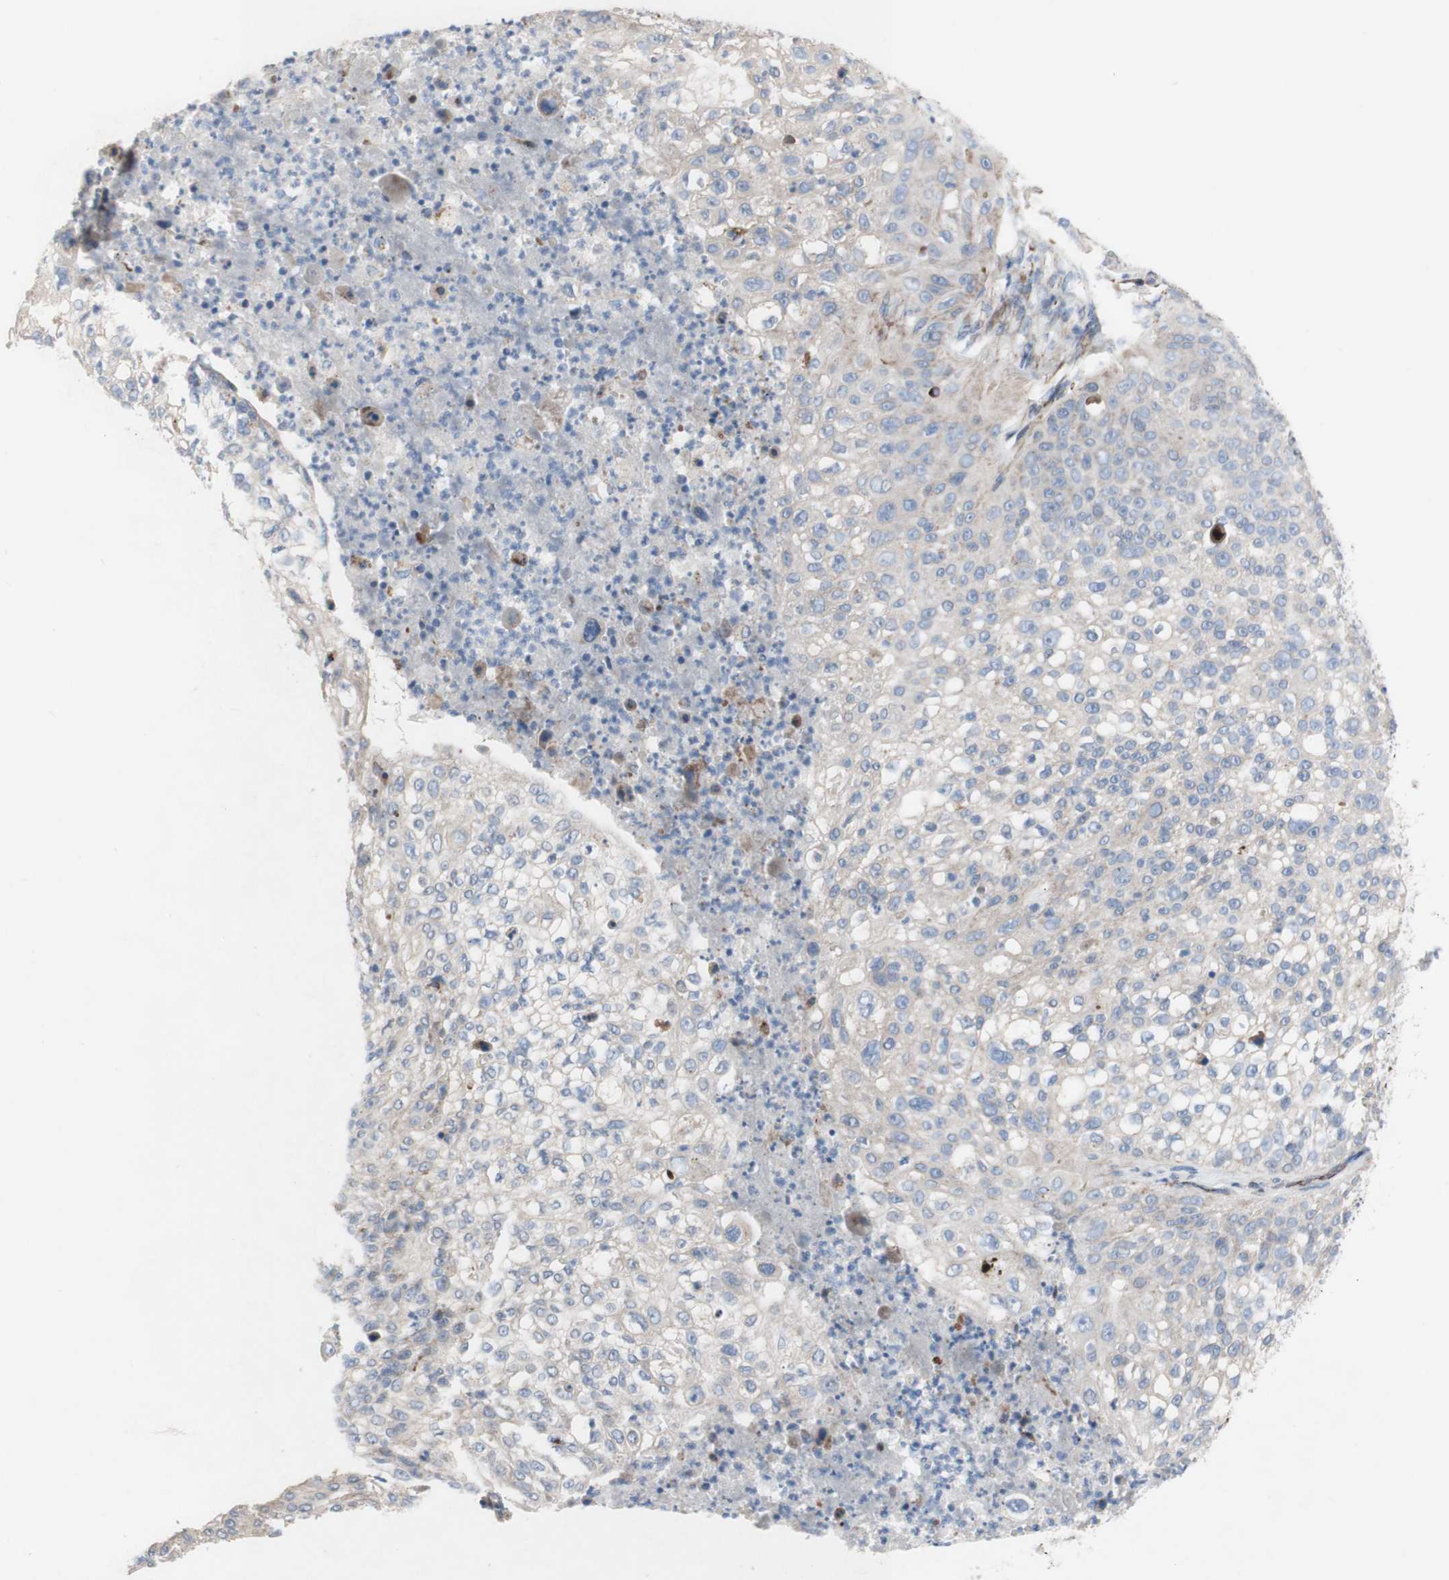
{"staining": {"intensity": "weak", "quantity": "25%-75%", "location": "cytoplasmic/membranous"}, "tissue": "lung cancer", "cell_type": "Tumor cells", "image_type": "cancer", "snomed": [{"axis": "morphology", "description": "Inflammation, NOS"}, {"axis": "morphology", "description": "Squamous cell carcinoma, NOS"}, {"axis": "topography", "description": "Lymph node"}, {"axis": "topography", "description": "Soft tissue"}, {"axis": "topography", "description": "Lung"}], "caption": "Lung cancer tissue shows weak cytoplasmic/membranous positivity in approximately 25%-75% of tumor cells, visualized by immunohistochemistry.", "gene": "AGPAT5", "patient": {"sex": "male", "age": 66}}